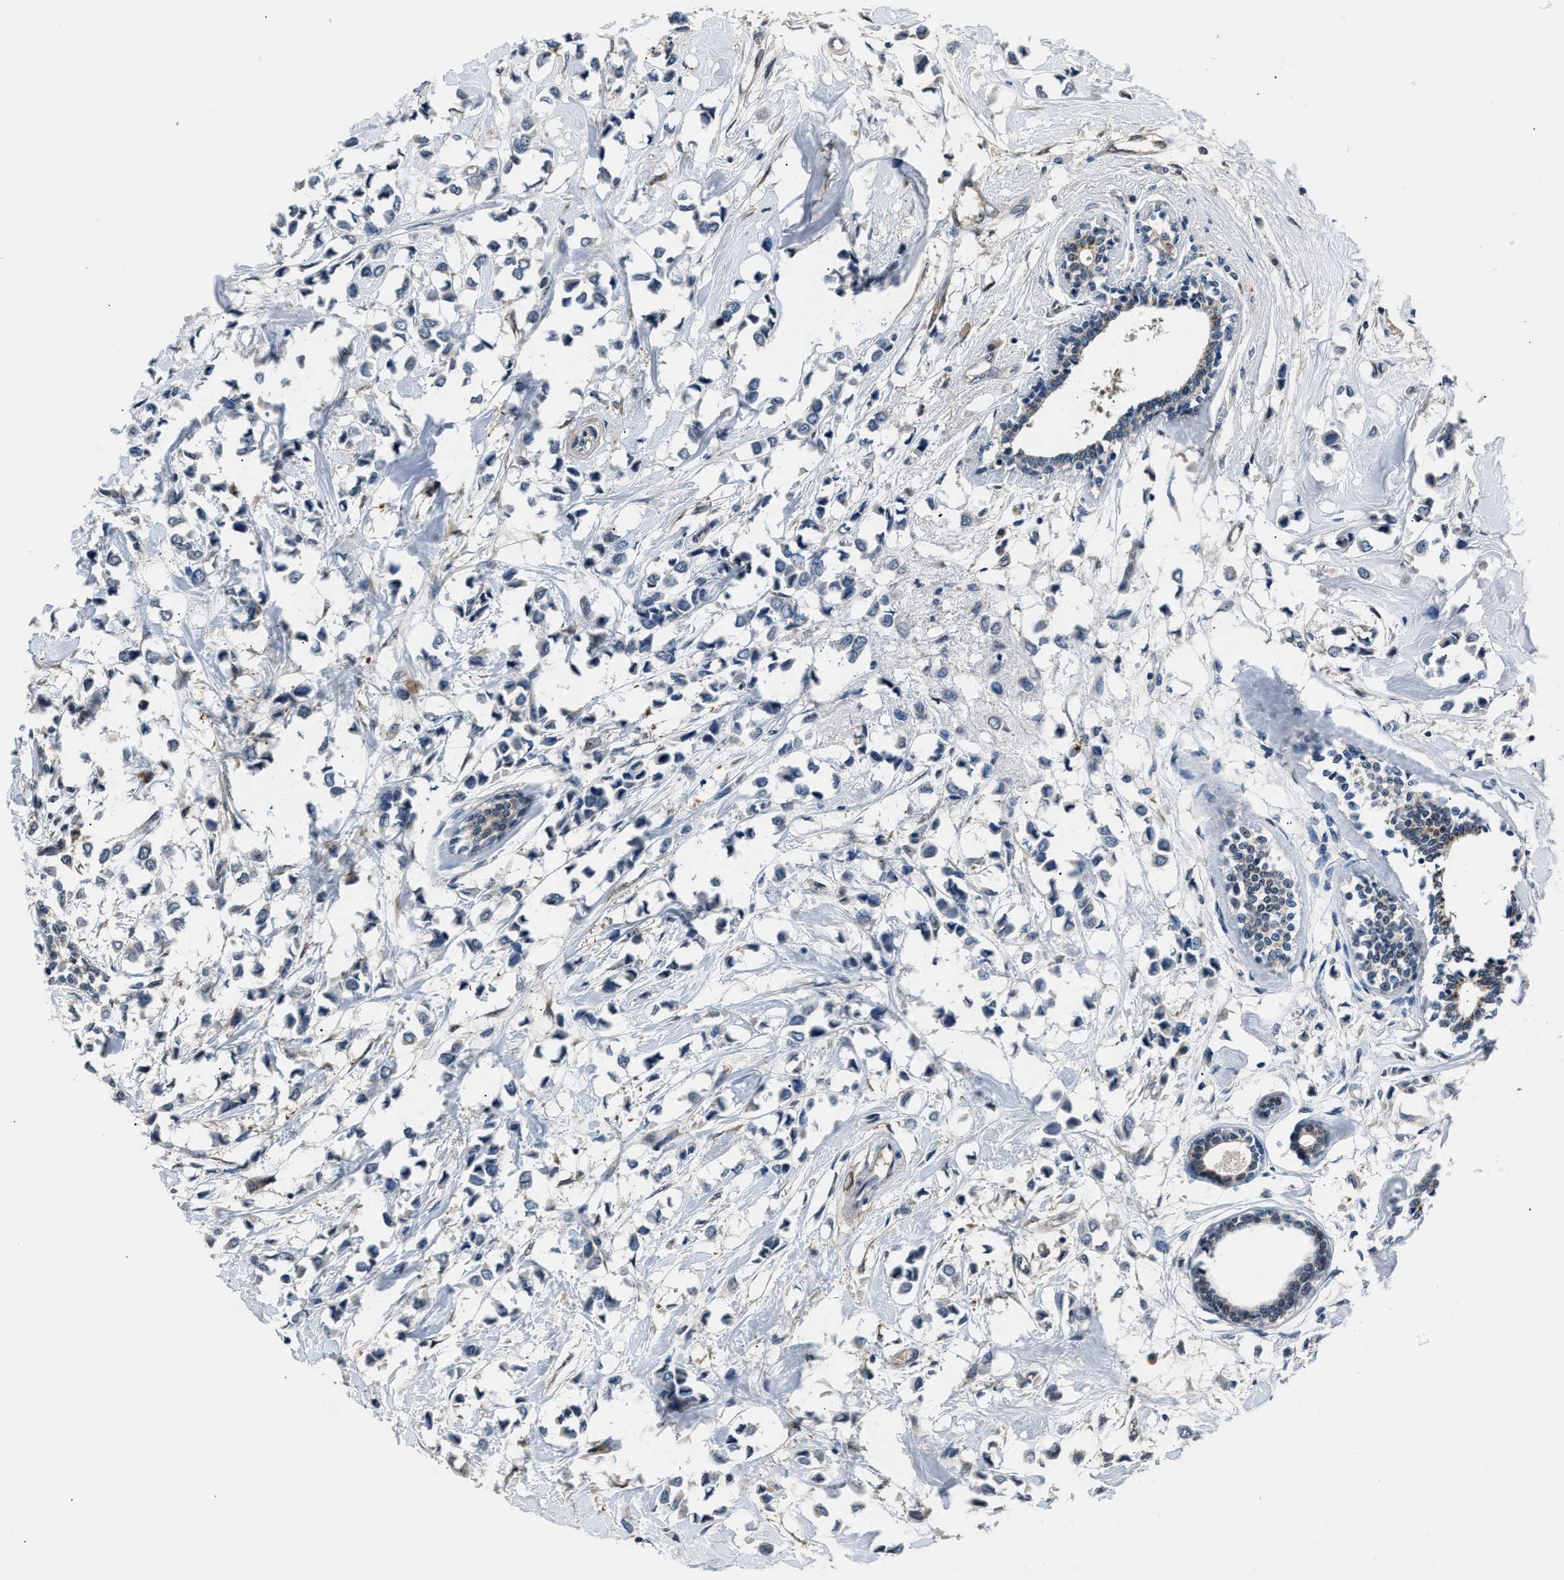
{"staining": {"intensity": "negative", "quantity": "none", "location": "none"}, "tissue": "breast cancer", "cell_type": "Tumor cells", "image_type": "cancer", "snomed": [{"axis": "morphology", "description": "Lobular carcinoma"}, {"axis": "topography", "description": "Breast"}], "caption": "Tumor cells are negative for protein expression in human breast cancer.", "gene": "TP53I3", "patient": {"sex": "female", "age": 51}}